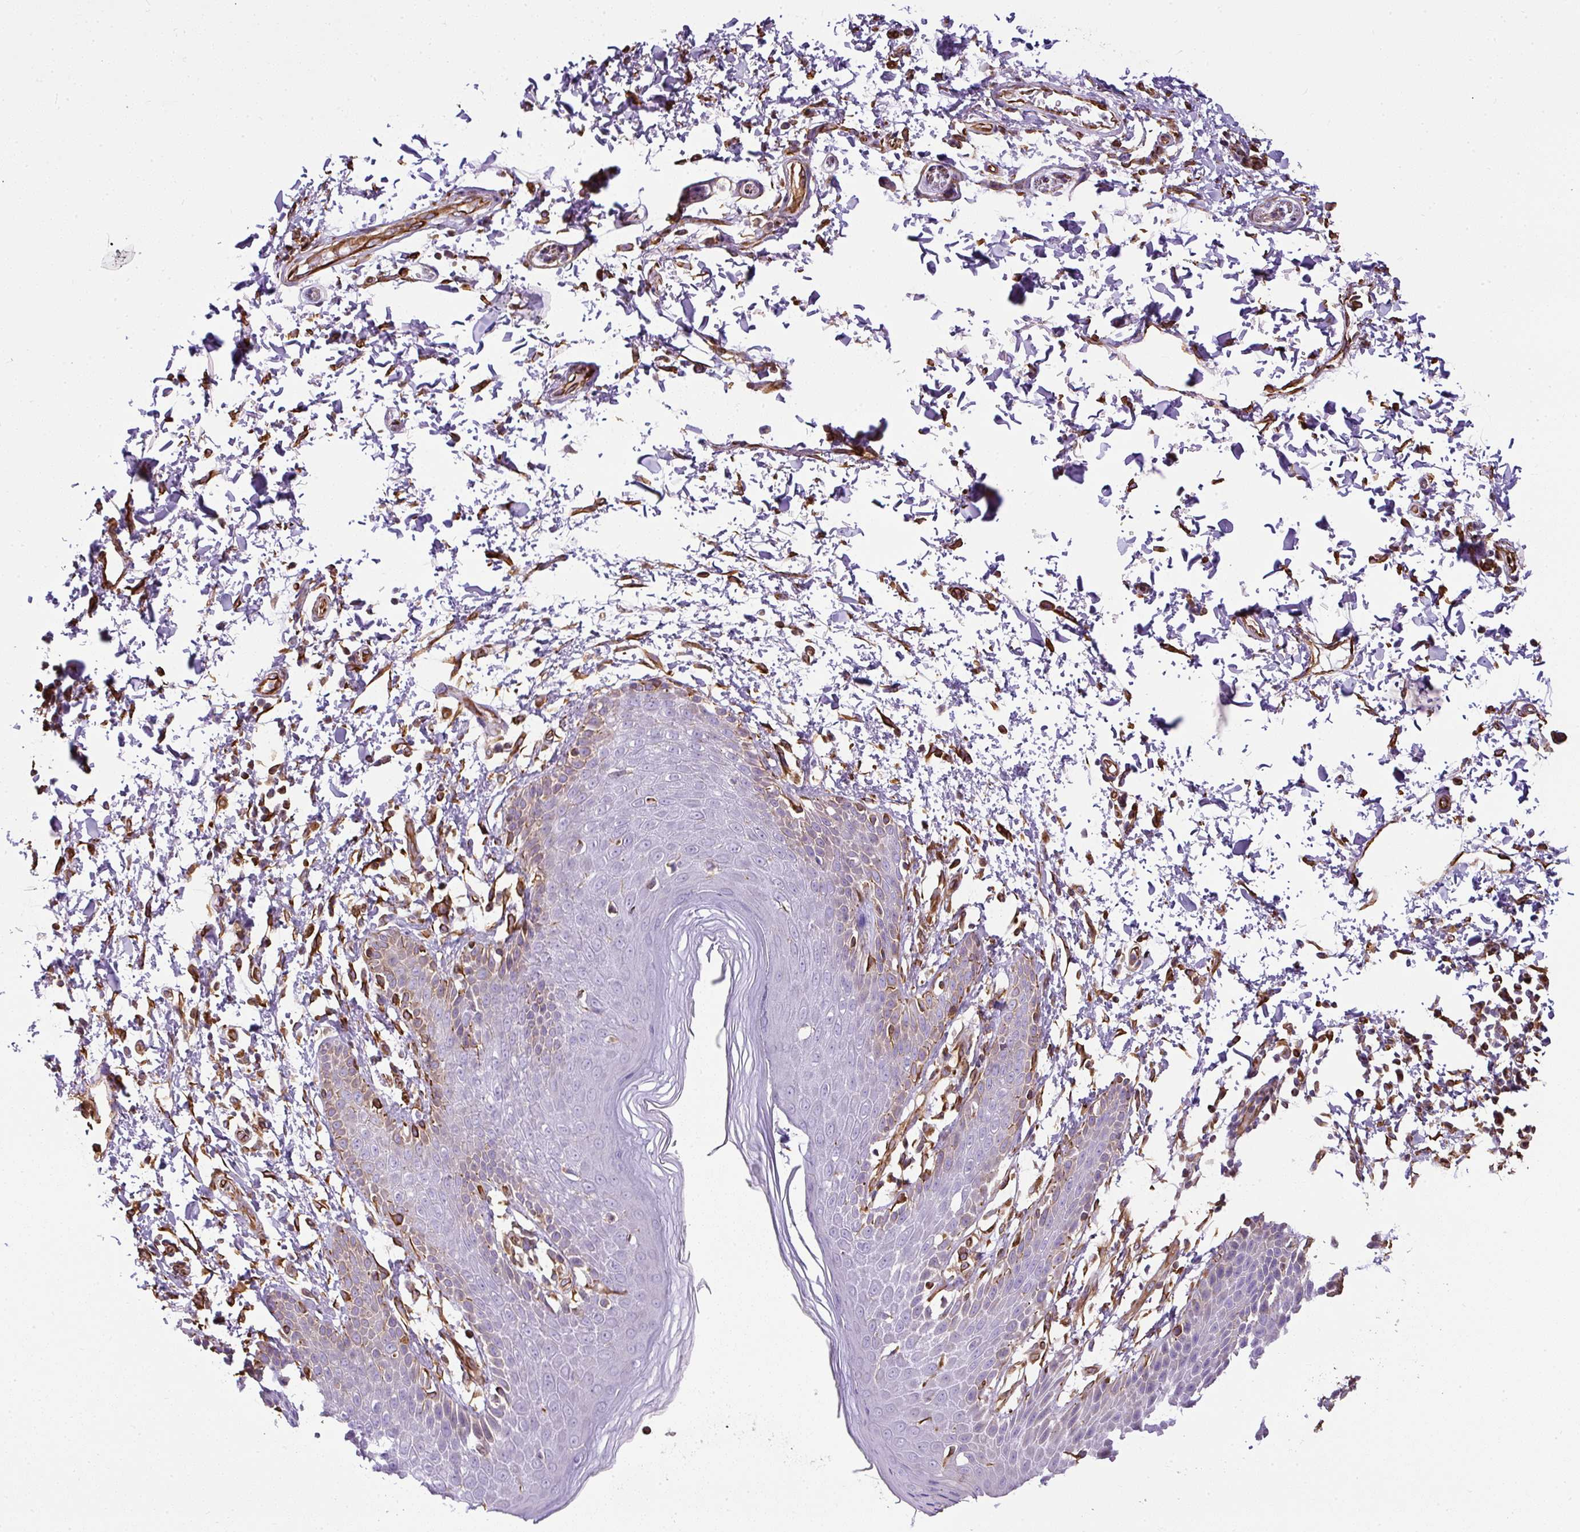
{"staining": {"intensity": "weak", "quantity": "<25%", "location": "cytoplasmic/membranous"}, "tissue": "skin", "cell_type": "Epidermal cells", "image_type": "normal", "snomed": [{"axis": "morphology", "description": "Normal tissue, NOS"}, {"axis": "topography", "description": "Peripheral nerve tissue"}], "caption": "IHC histopathology image of unremarkable skin: human skin stained with DAB exhibits no significant protein staining in epidermal cells. (DAB (3,3'-diaminobenzidine) immunohistochemistry visualized using brightfield microscopy, high magnification).", "gene": "PLS1", "patient": {"sex": "male", "age": 51}}